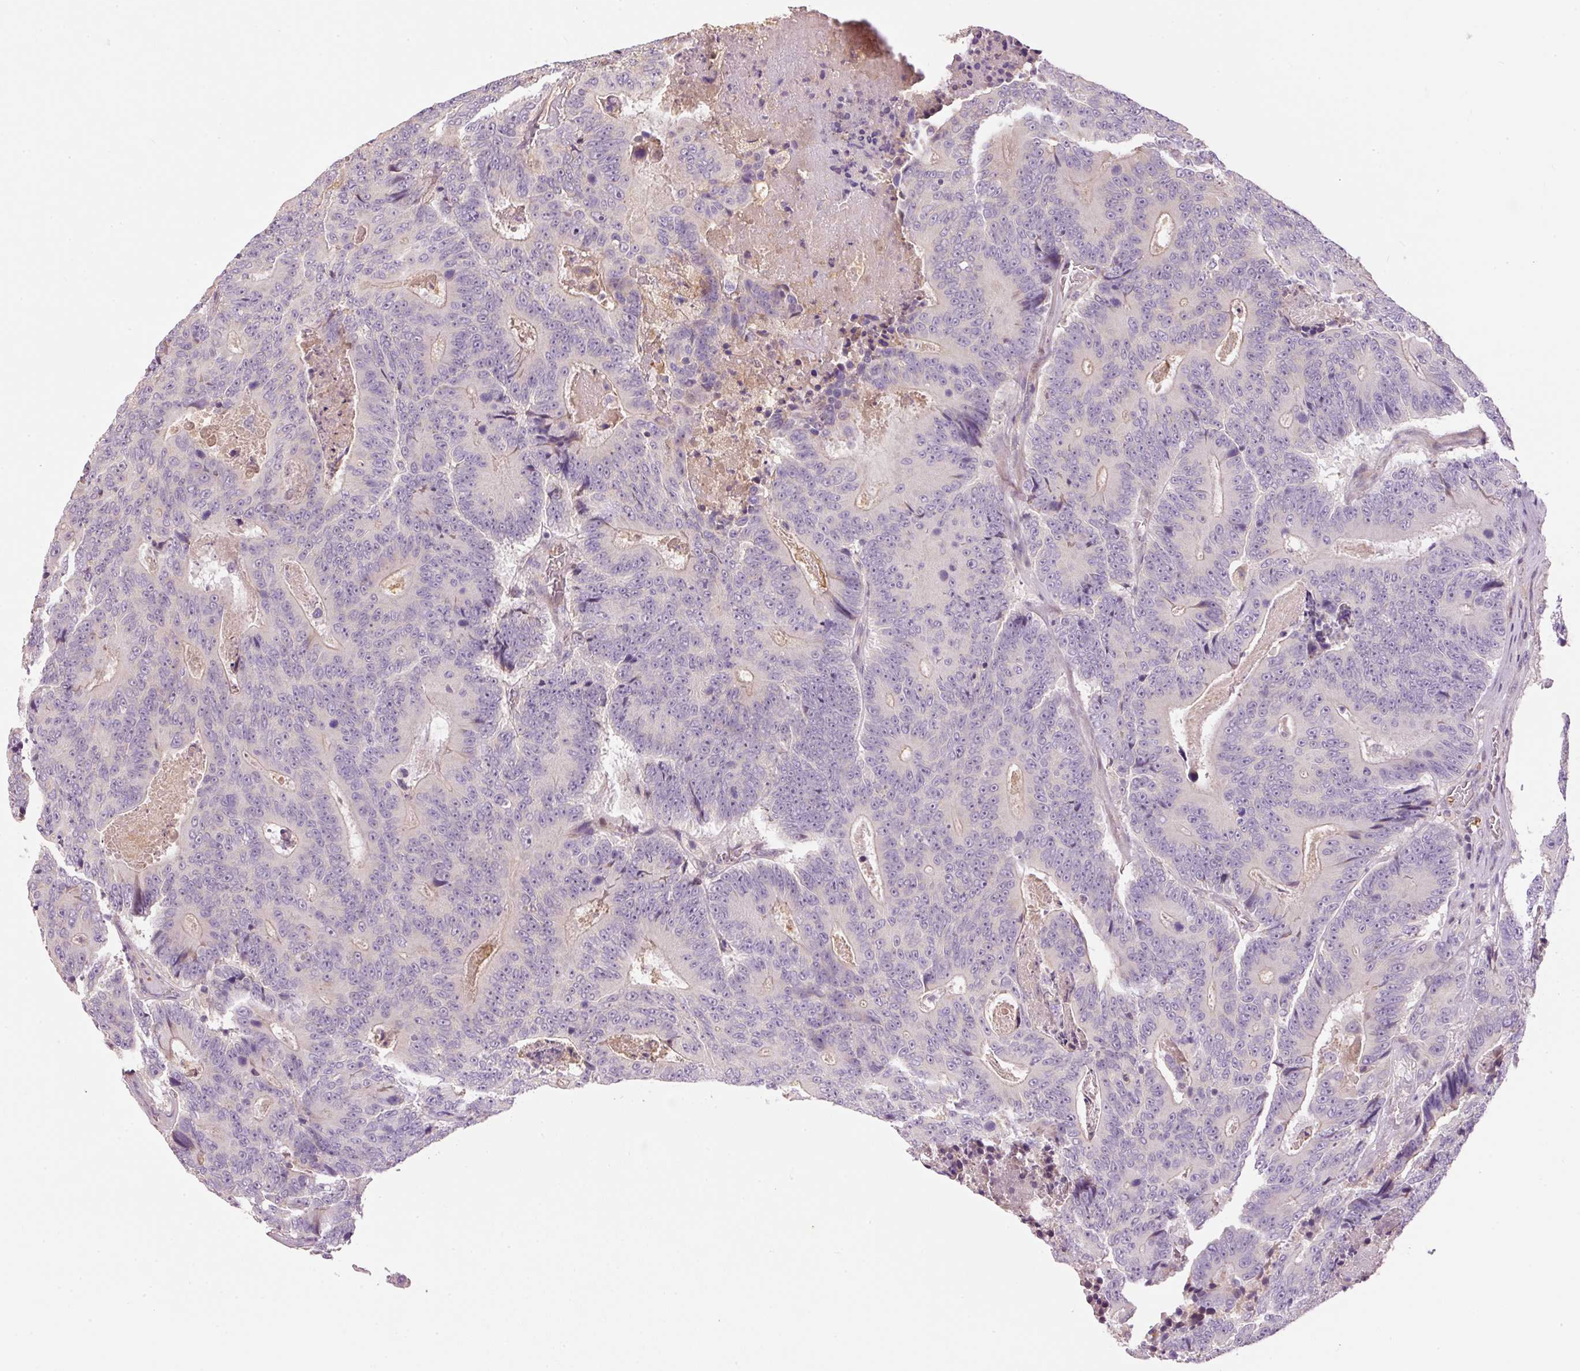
{"staining": {"intensity": "negative", "quantity": "none", "location": "none"}, "tissue": "colorectal cancer", "cell_type": "Tumor cells", "image_type": "cancer", "snomed": [{"axis": "morphology", "description": "Adenocarcinoma, NOS"}, {"axis": "topography", "description": "Colon"}], "caption": "Tumor cells show no significant expression in colorectal cancer (adenocarcinoma).", "gene": "CMTM8", "patient": {"sex": "male", "age": 83}}